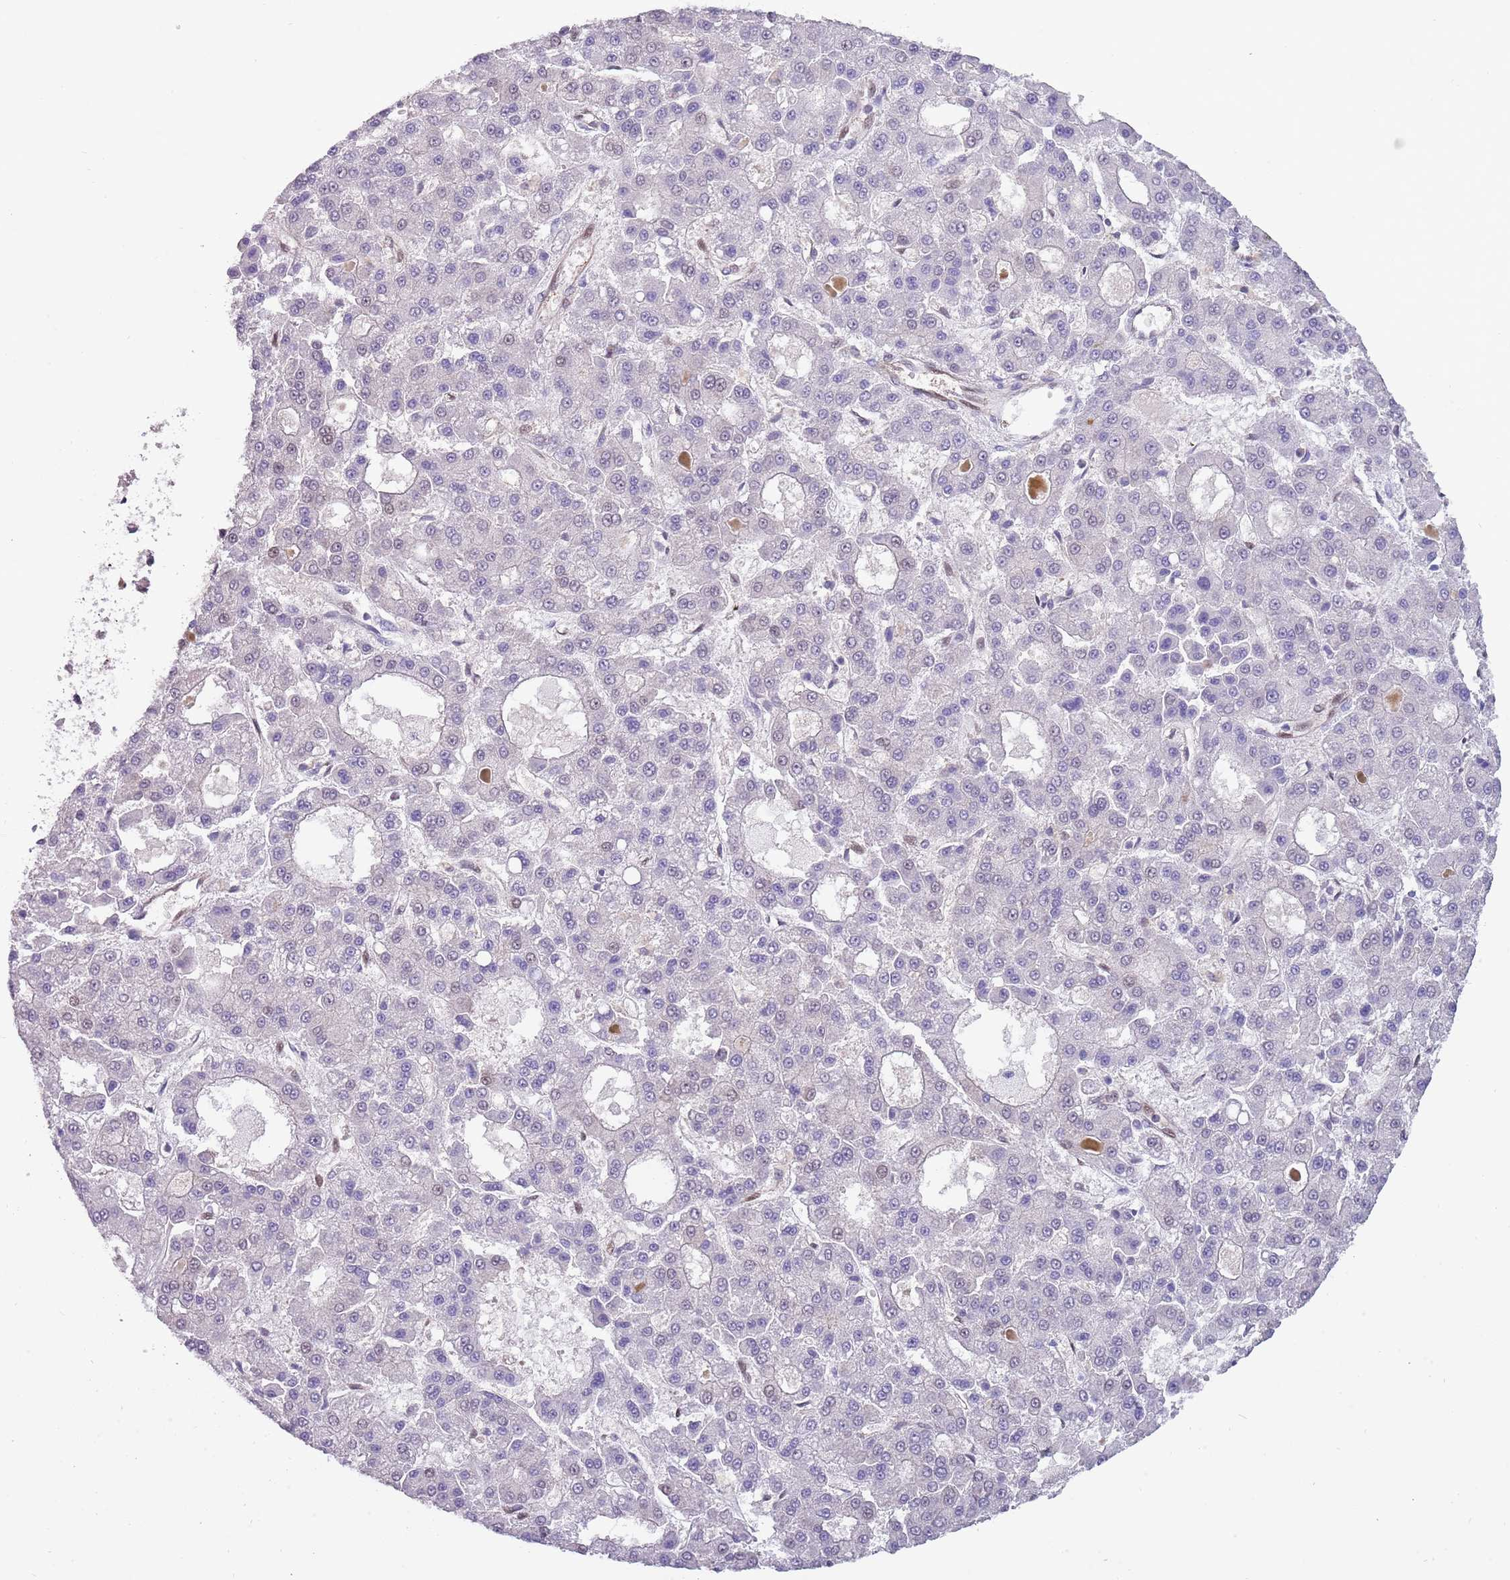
{"staining": {"intensity": "negative", "quantity": "none", "location": "none"}, "tissue": "liver cancer", "cell_type": "Tumor cells", "image_type": "cancer", "snomed": [{"axis": "morphology", "description": "Carcinoma, Hepatocellular, NOS"}, {"axis": "topography", "description": "Liver"}], "caption": "Liver cancer was stained to show a protein in brown. There is no significant expression in tumor cells.", "gene": "NBPF6", "patient": {"sex": "male", "age": 70}}